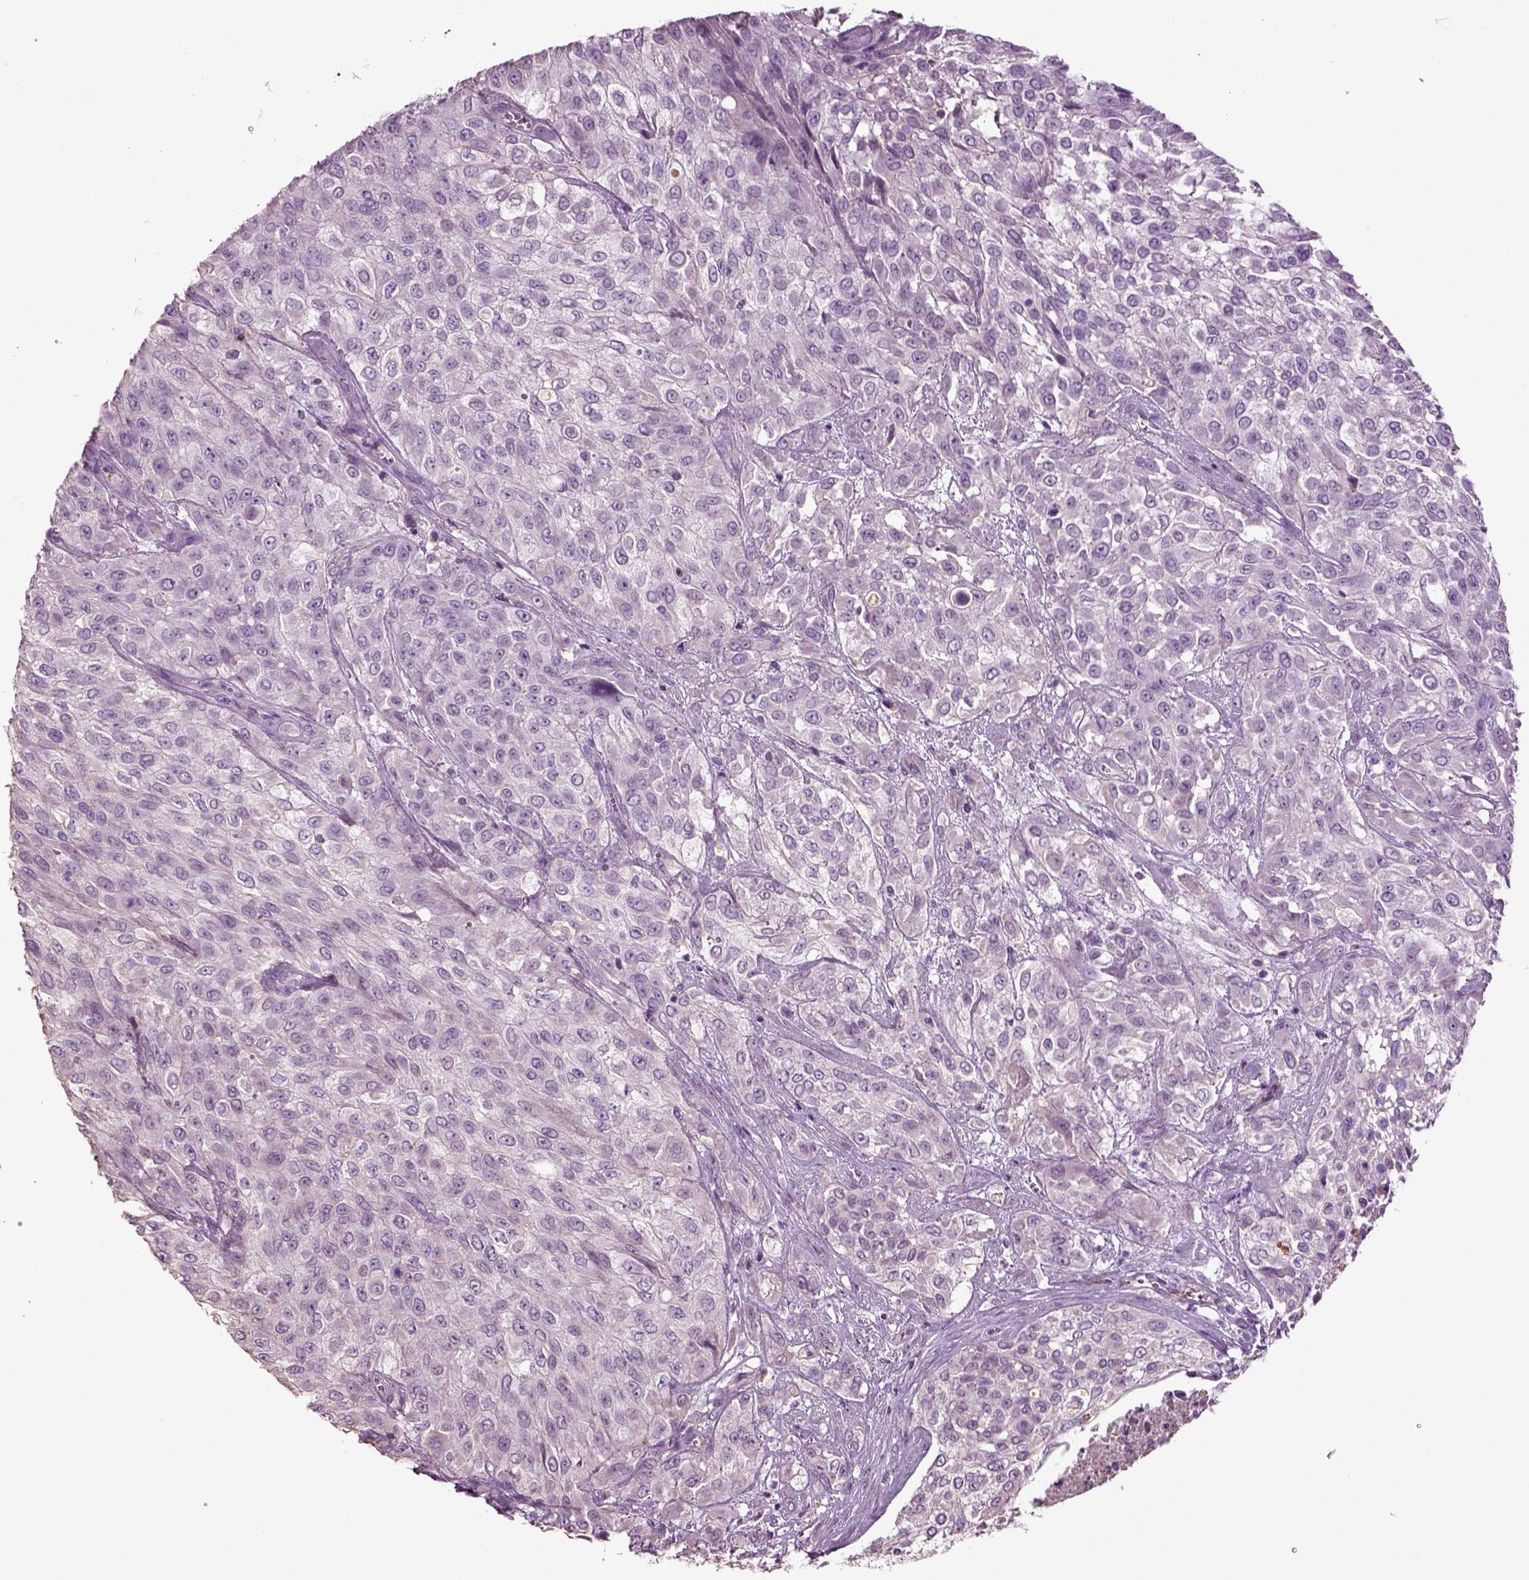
{"staining": {"intensity": "negative", "quantity": "none", "location": "none"}, "tissue": "urothelial cancer", "cell_type": "Tumor cells", "image_type": "cancer", "snomed": [{"axis": "morphology", "description": "Urothelial carcinoma, High grade"}, {"axis": "topography", "description": "Urinary bladder"}], "caption": "Urothelial cancer was stained to show a protein in brown. There is no significant staining in tumor cells.", "gene": "DEFB118", "patient": {"sex": "male", "age": 57}}